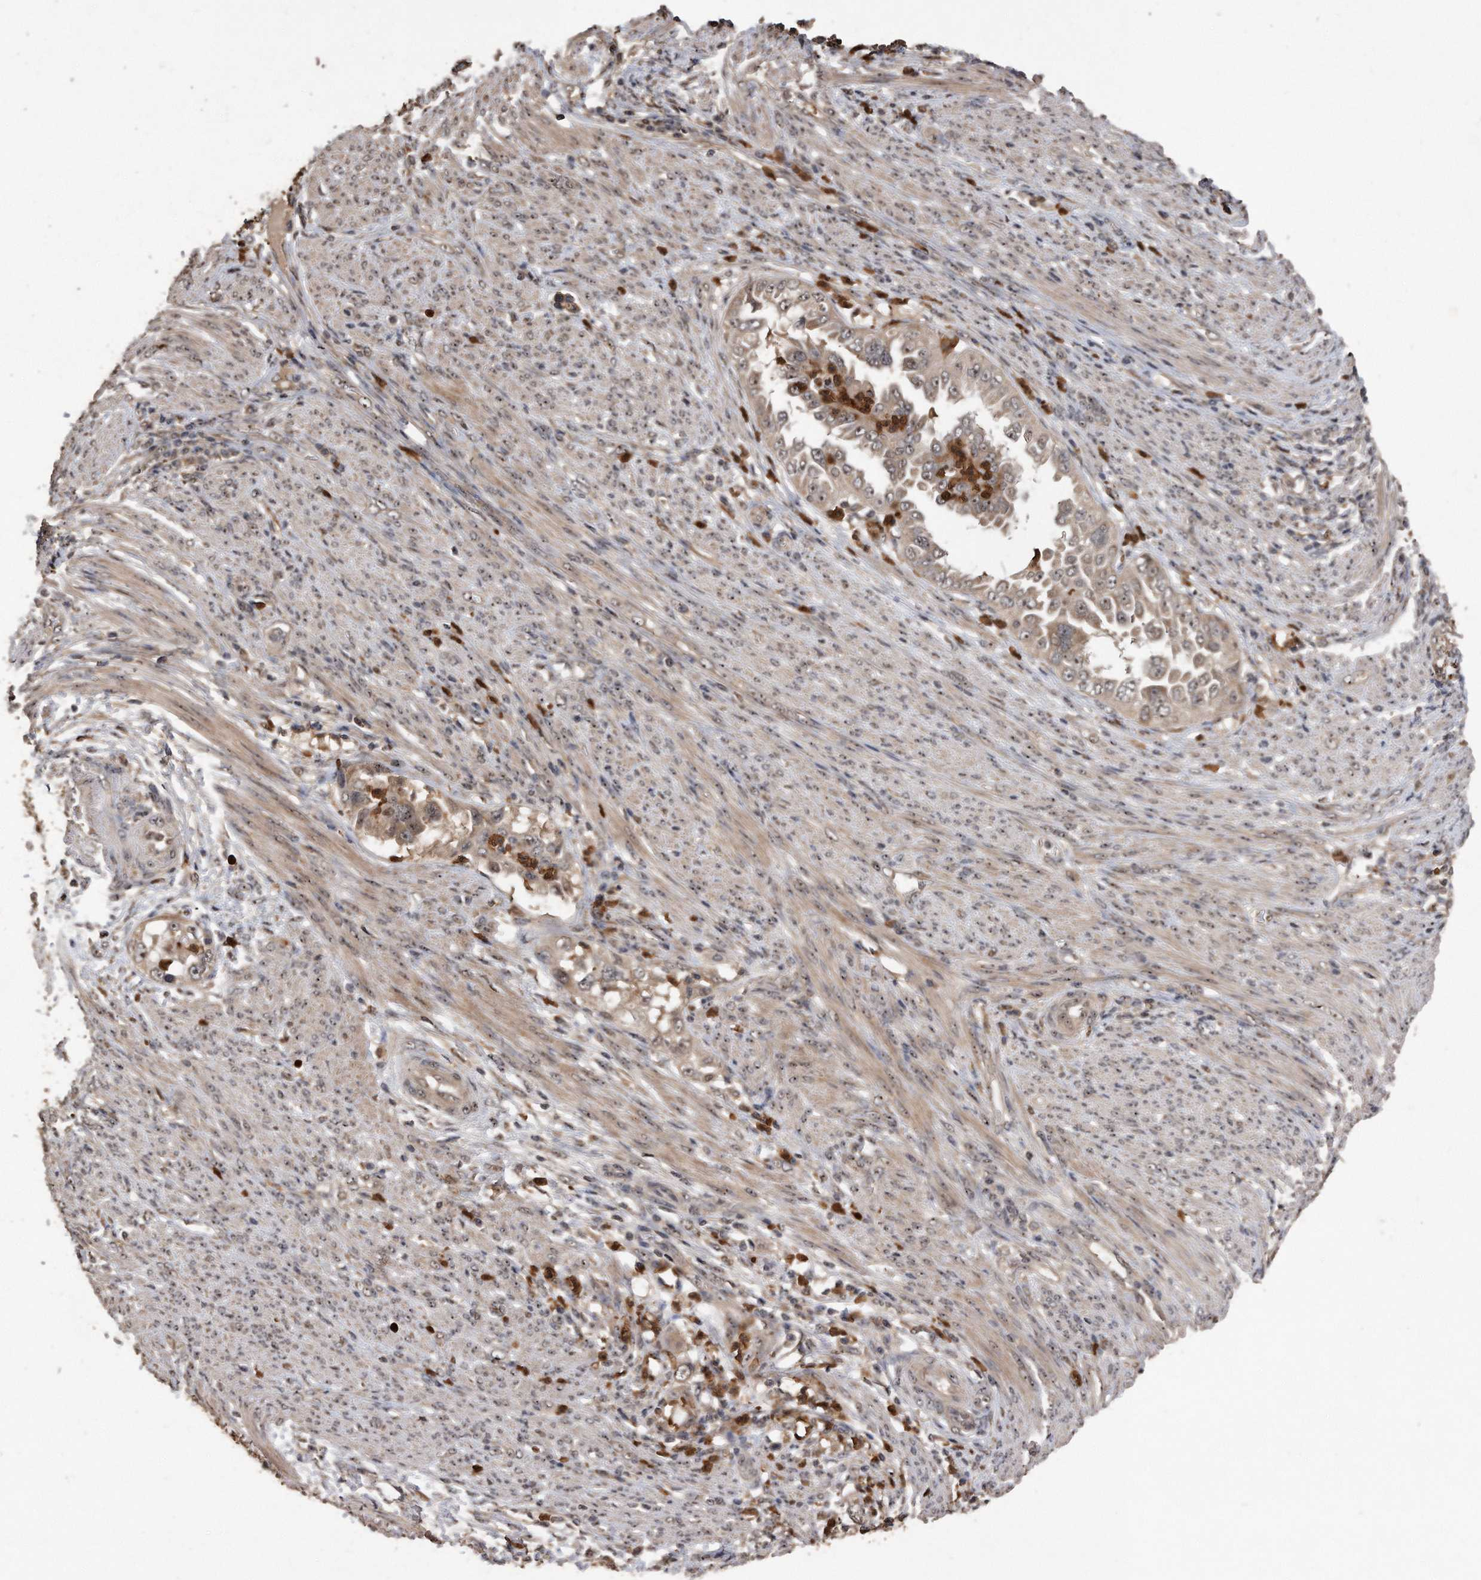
{"staining": {"intensity": "weak", "quantity": ">75%", "location": "cytoplasmic/membranous,nuclear"}, "tissue": "endometrial cancer", "cell_type": "Tumor cells", "image_type": "cancer", "snomed": [{"axis": "morphology", "description": "Adenocarcinoma, NOS"}, {"axis": "topography", "description": "Endometrium"}], "caption": "Endometrial cancer stained with immunohistochemistry reveals weak cytoplasmic/membranous and nuclear positivity in approximately >75% of tumor cells. Immunohistochemistry stains the protein in brown and the nuclei are stained blue.", "gene": "PELO", "patient": {"sex": "female", "age": 85}}